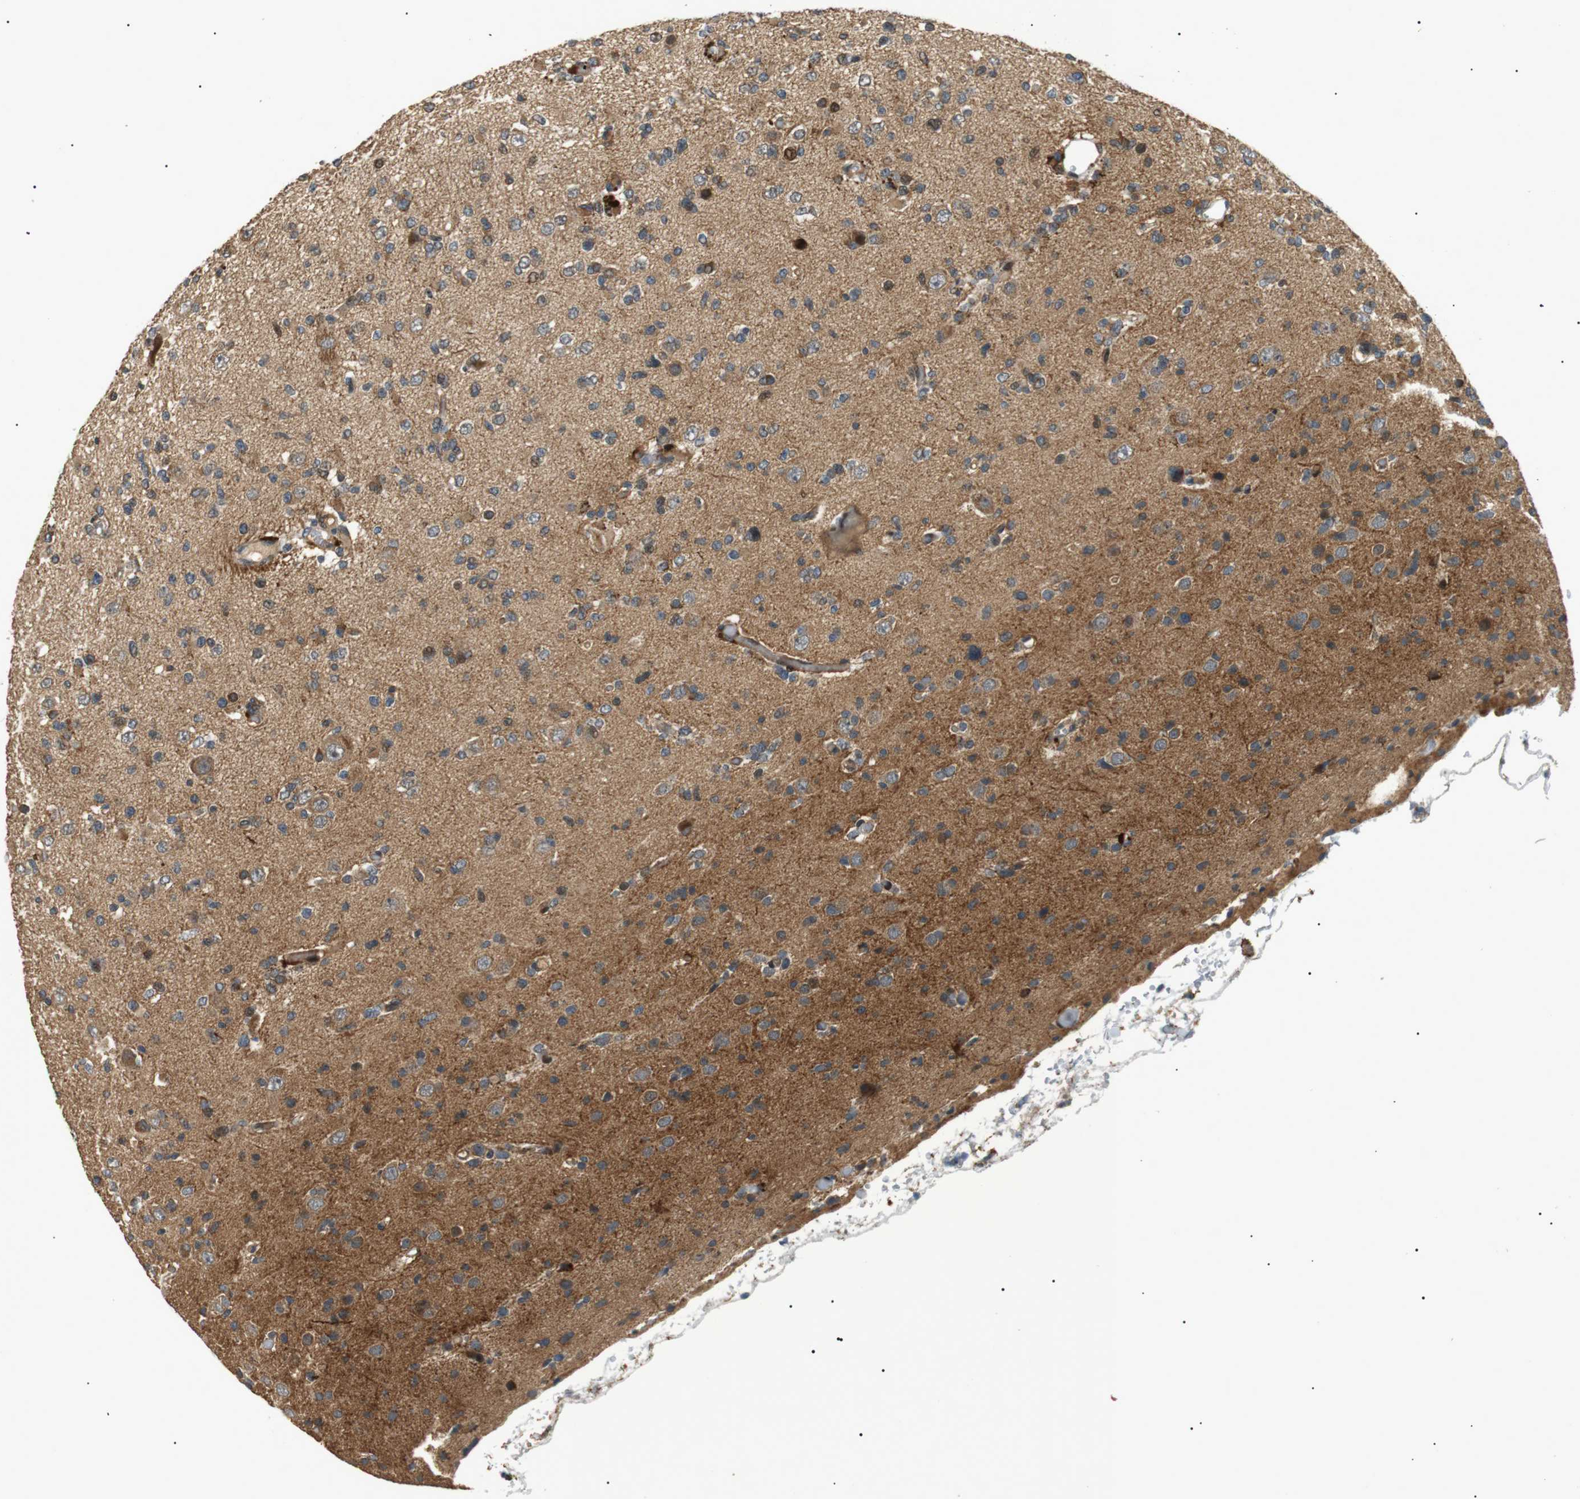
{"staining": {"intensity": "weak", "quantity": "25%-75%", "location": "cytoplasmic/membranous"}, "tissue": "glioma", "cell_type": "Tumor cells", "image_type": "cancer", "snomed": [{"axis": "morphology", "description": "Glioma, malignant, Low grade"}, {"axis": "topography", "description": "Brain"}], "caption": "Protein staining displays weak cytoplasmic/membranous positivity in approximately 25%-75% of tumor cells in glioma.", "gene": "HSPA13", "patient": {"sex": "female", "age": 22}}